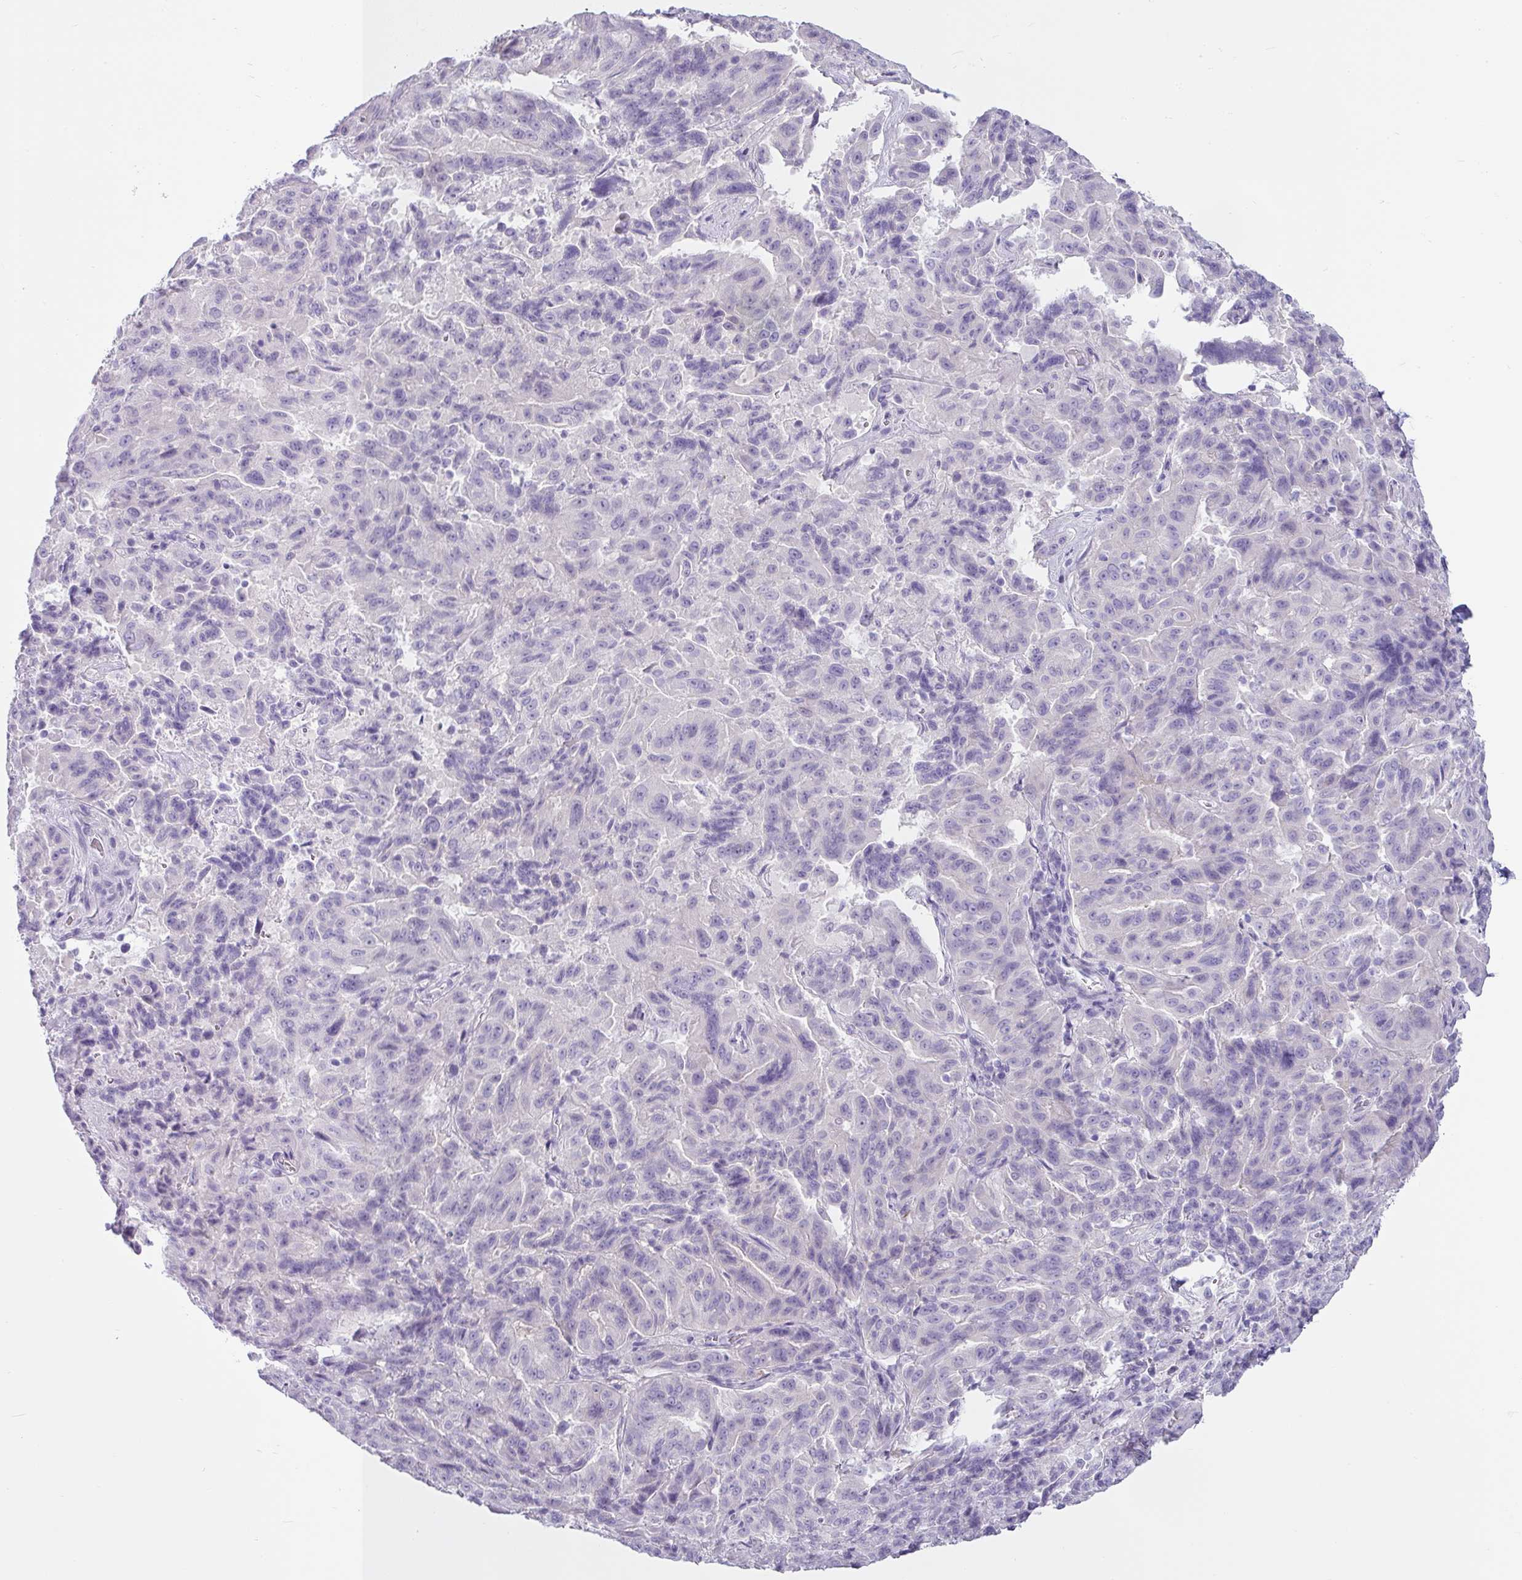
{"staining": {"intensity": "negative", "quantity": "none", "location": "none"}, "tissue": "pancreatic cancer", "cell_type": "Tumor cells", "image_type": "cancer", "snomed": [{"axis": "morphology", "description": "Adenocarcinoma, NOS"}, {"axis": "topography", "description": "Pancreas"}], "caption": "The photomicrograph exhibits no significant staining in tumor cells of pancreatic adenocarcinoma.", "gene": "VCY1B", "patient": {"sex": "male", "age": 63}}